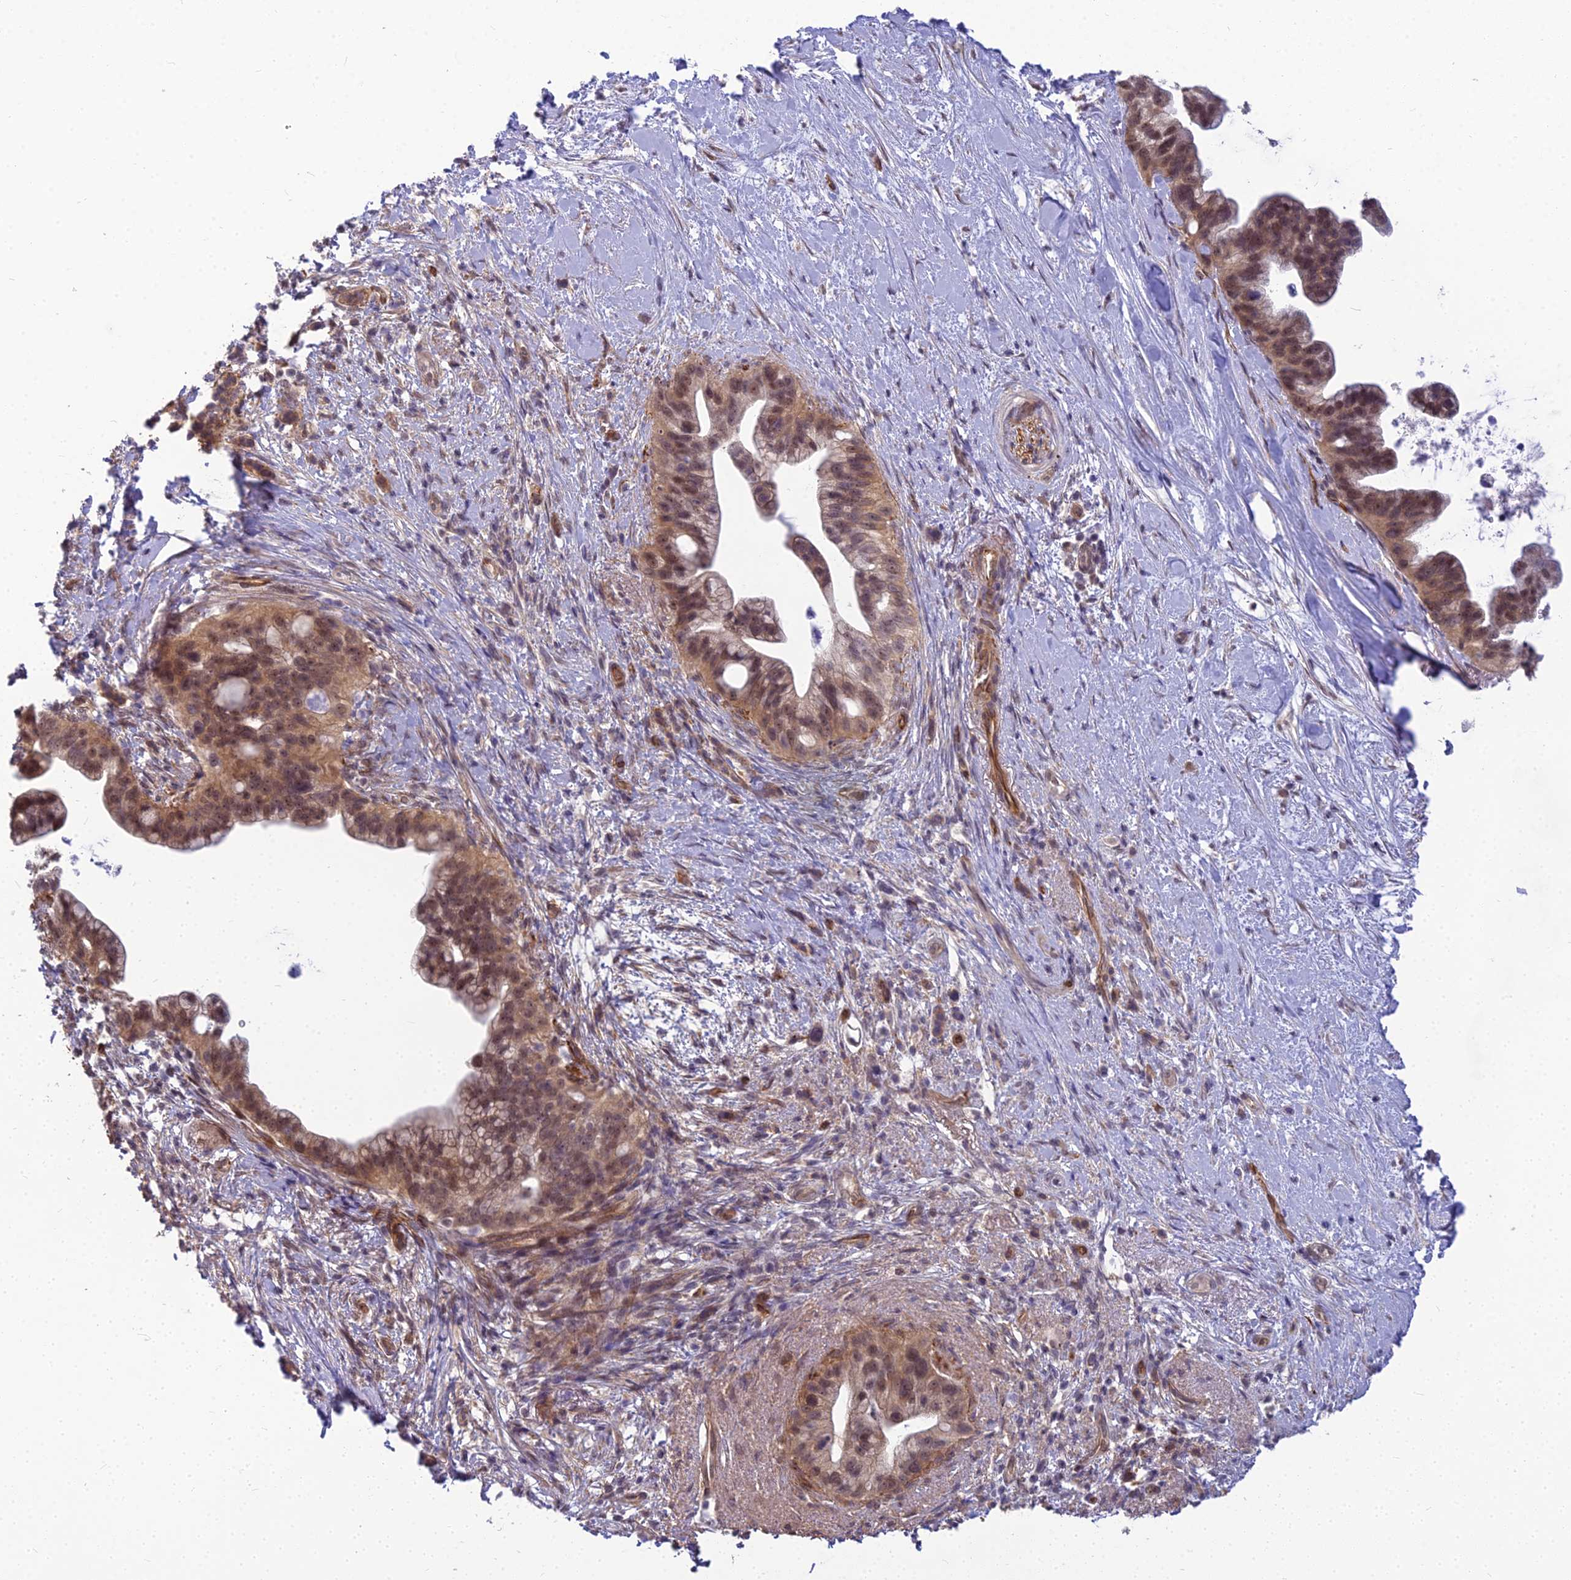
{"staining": {"intensity": "moderate", "quantity": ">75%", "location": "cytoplasmic/membranous,nuclear"}, "tissue": "pancreatic cancer", "cell_type": "Tumor cells", "image_type": "cancer", "snomed": [{"axis": "morphology", "description": "Adenocarcinoma, NOS"}, {"axis": "topography", "description": "Pancreas"}], "caption": "DAB immunohistochemical staining of human pancreatic cancer reveals moderate cytoplasmic/membranous and nuclear protein expression in approximately >75% of tumor cells.", "gene": "RGL3", "patient": {"sex": "female", "age": 83}}